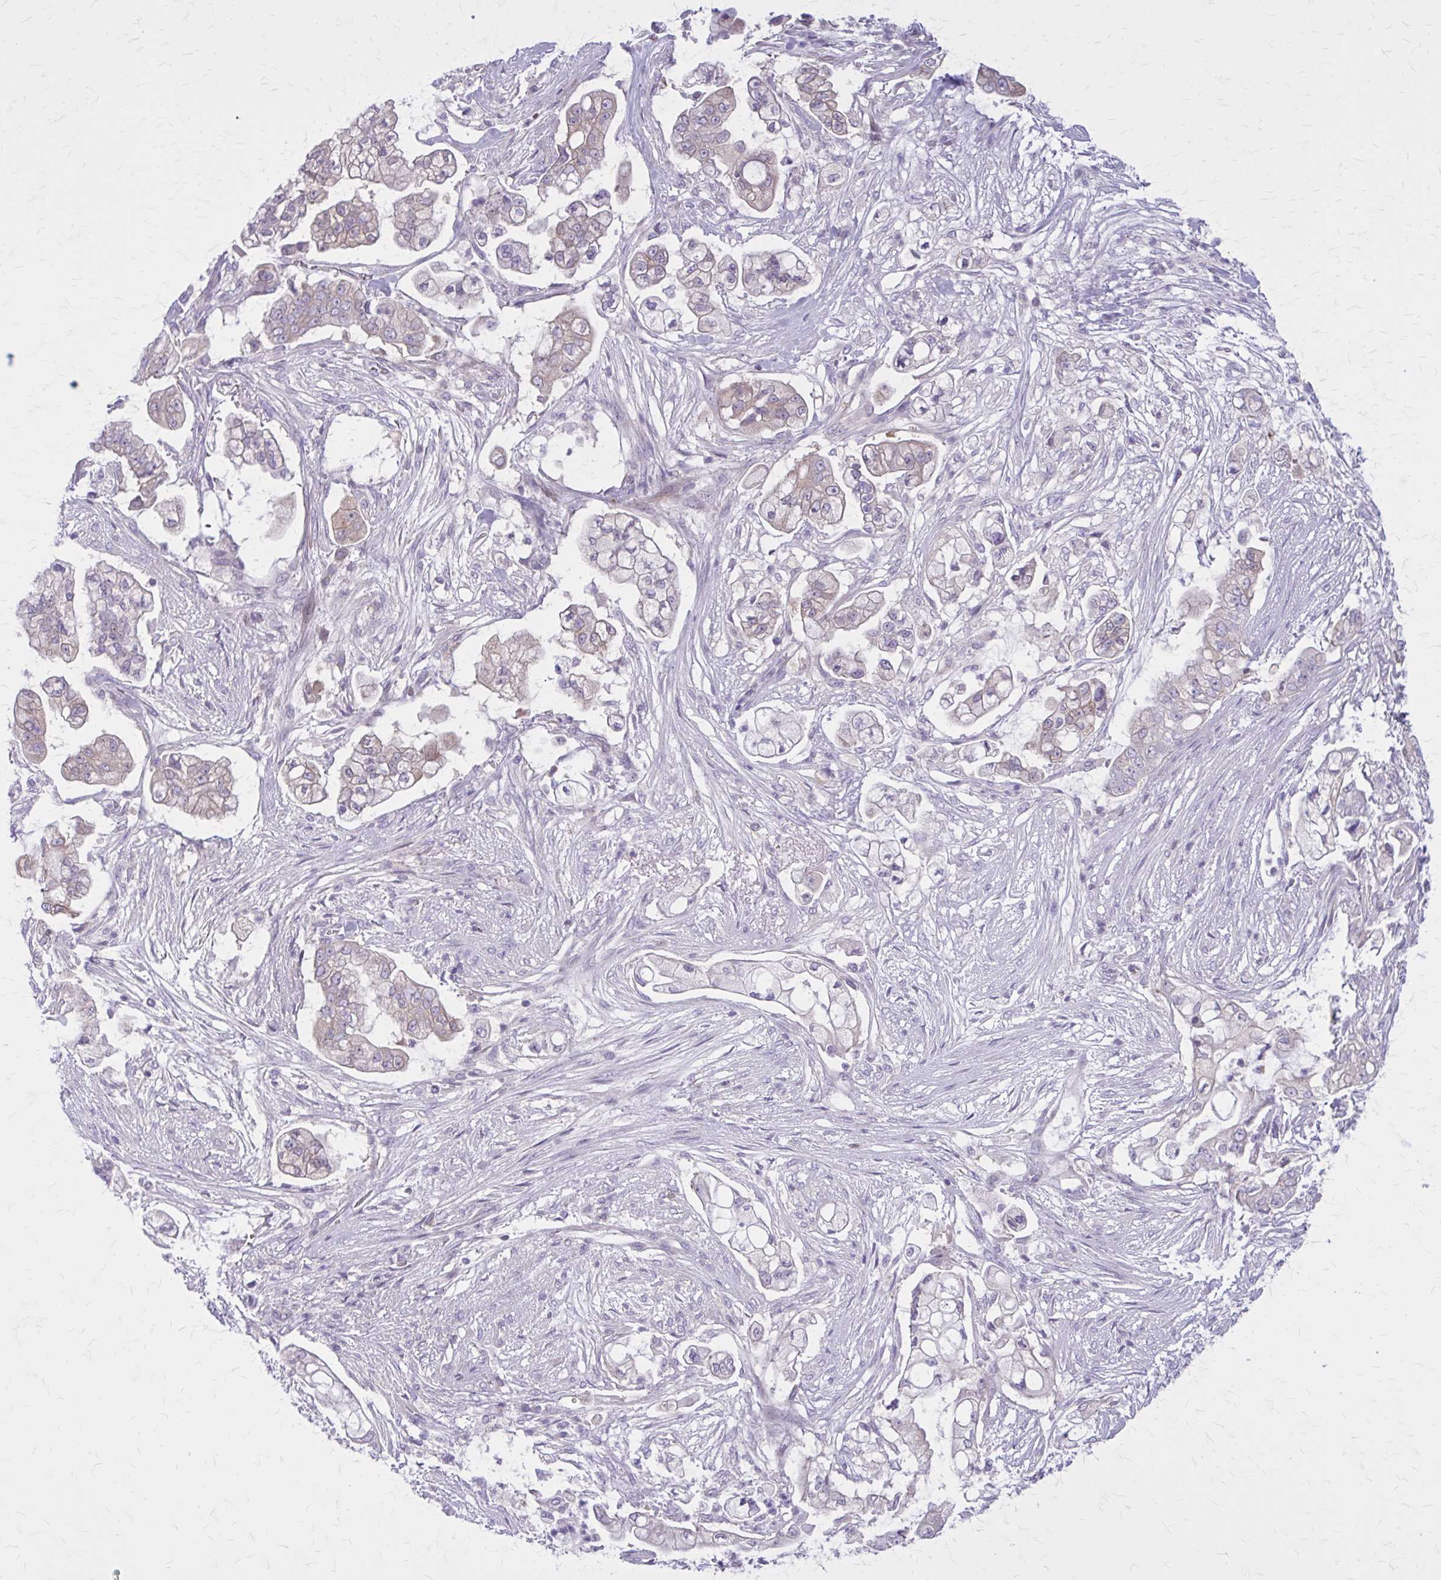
{"staining": {"intensity": "weak", "quantity": "<25%", "location": "cytoplasmic/membranous"}, "tissue": "pancreatic cancer", "cell_type": "Tumor cells", "image_type": "cancer", "snomed": [{"axis": "morphology", "description": "Adenocarcinoma, NOS"}, {"axis": "topography", "description": "Pancreas"}], "caption": "Tumor cells show no significant positivity in pancreatic cancer (adenocarcinoma).", "gene": "PITPNM1", "patient": {"sex": "female", "age": 69}}